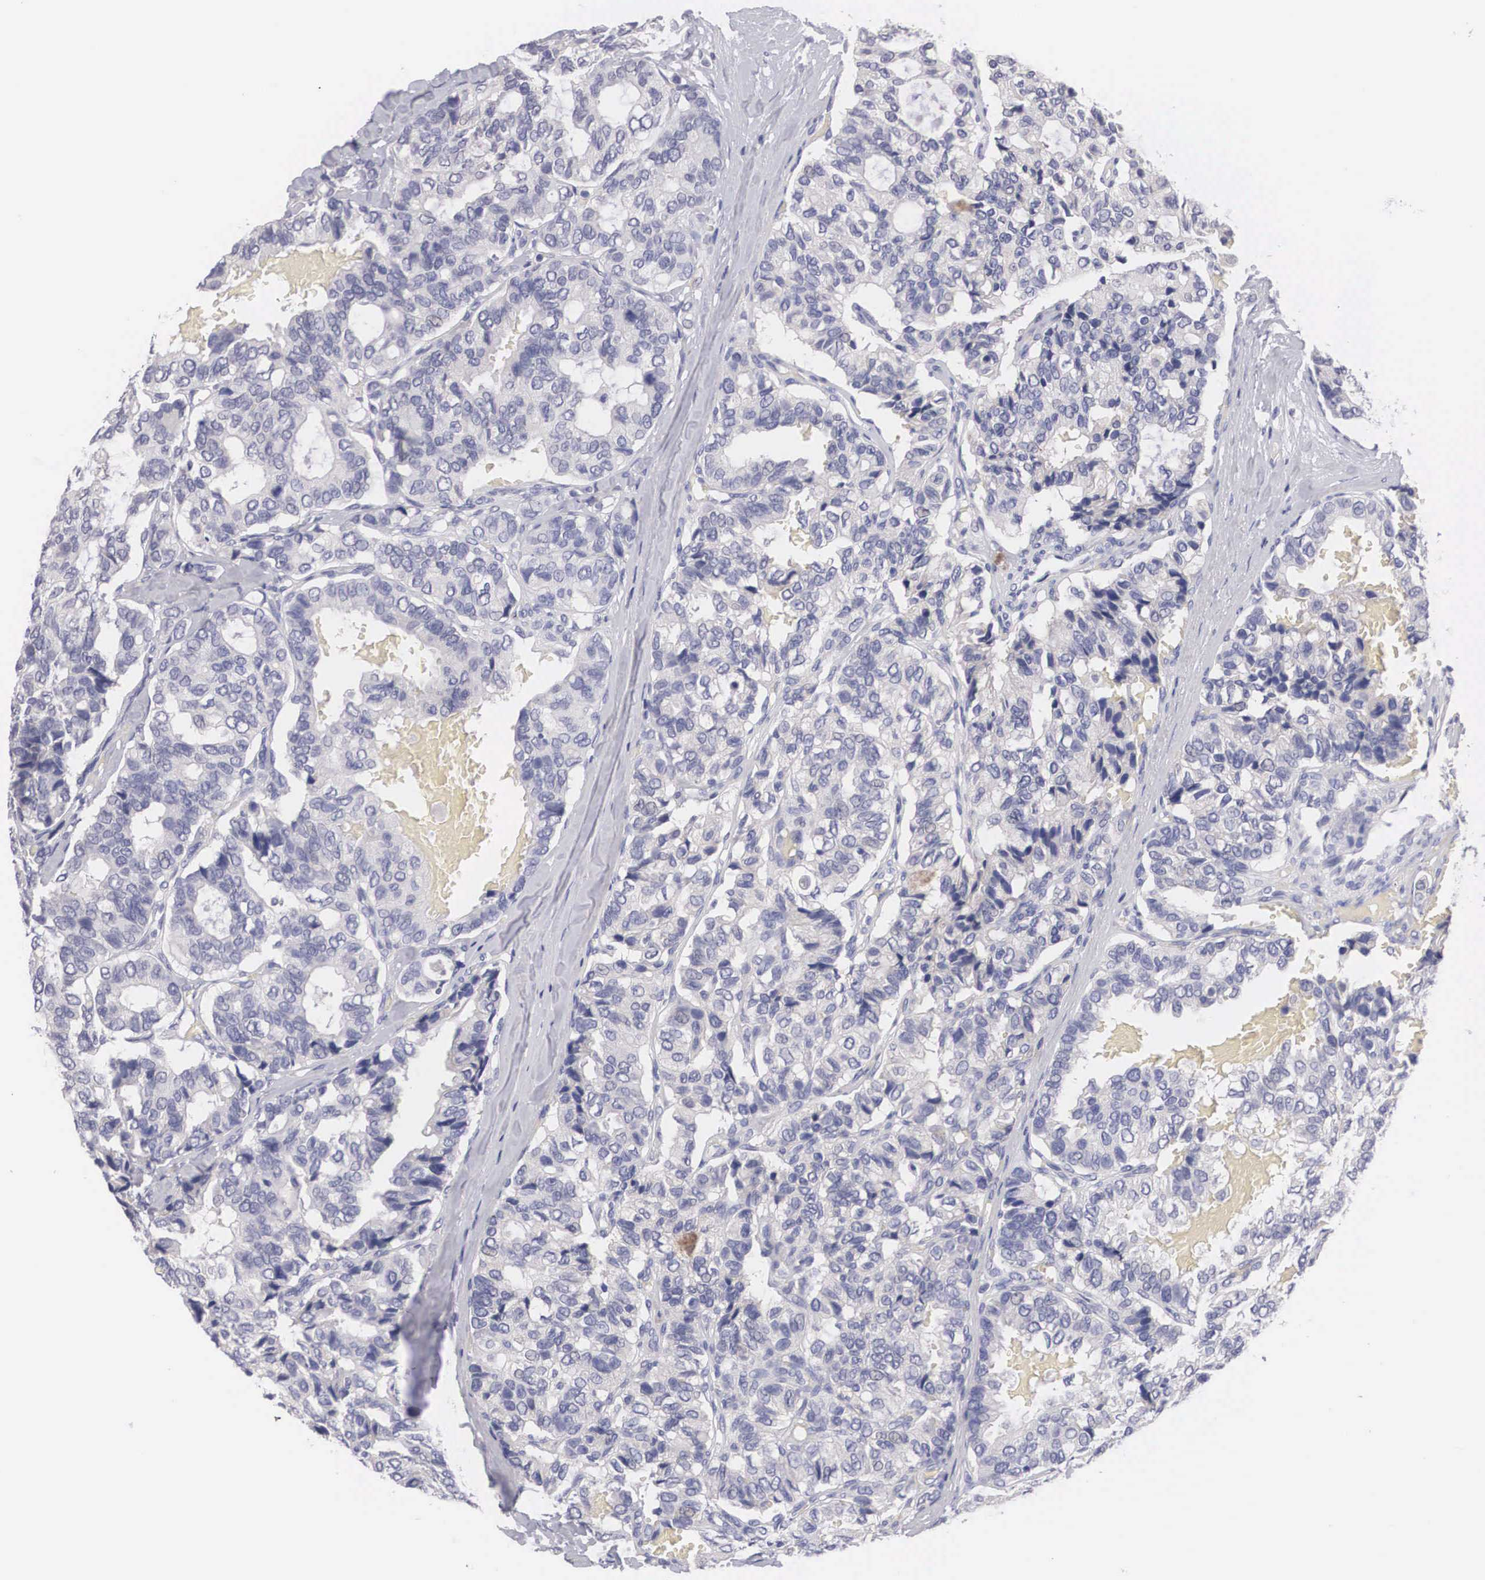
{"staining": {"intensity": "negative", "quantity": "none", "location": "none"}, "tissue": "breast cancer", "cell_type": "Tumor cells", "image_type": "cancer", "snomed": [{"axis": "morphology", "description": "Duct carcinoma"}, {"axis": "topography", "description": "Breast"}], "caption": "Immunohistochemical staining of human infiltrating ductal carcinoma (breast) exhibits no significant staining in tumor cells.", "gene": "ABHD4", "patient": {"sex": "female", "age": 69}}